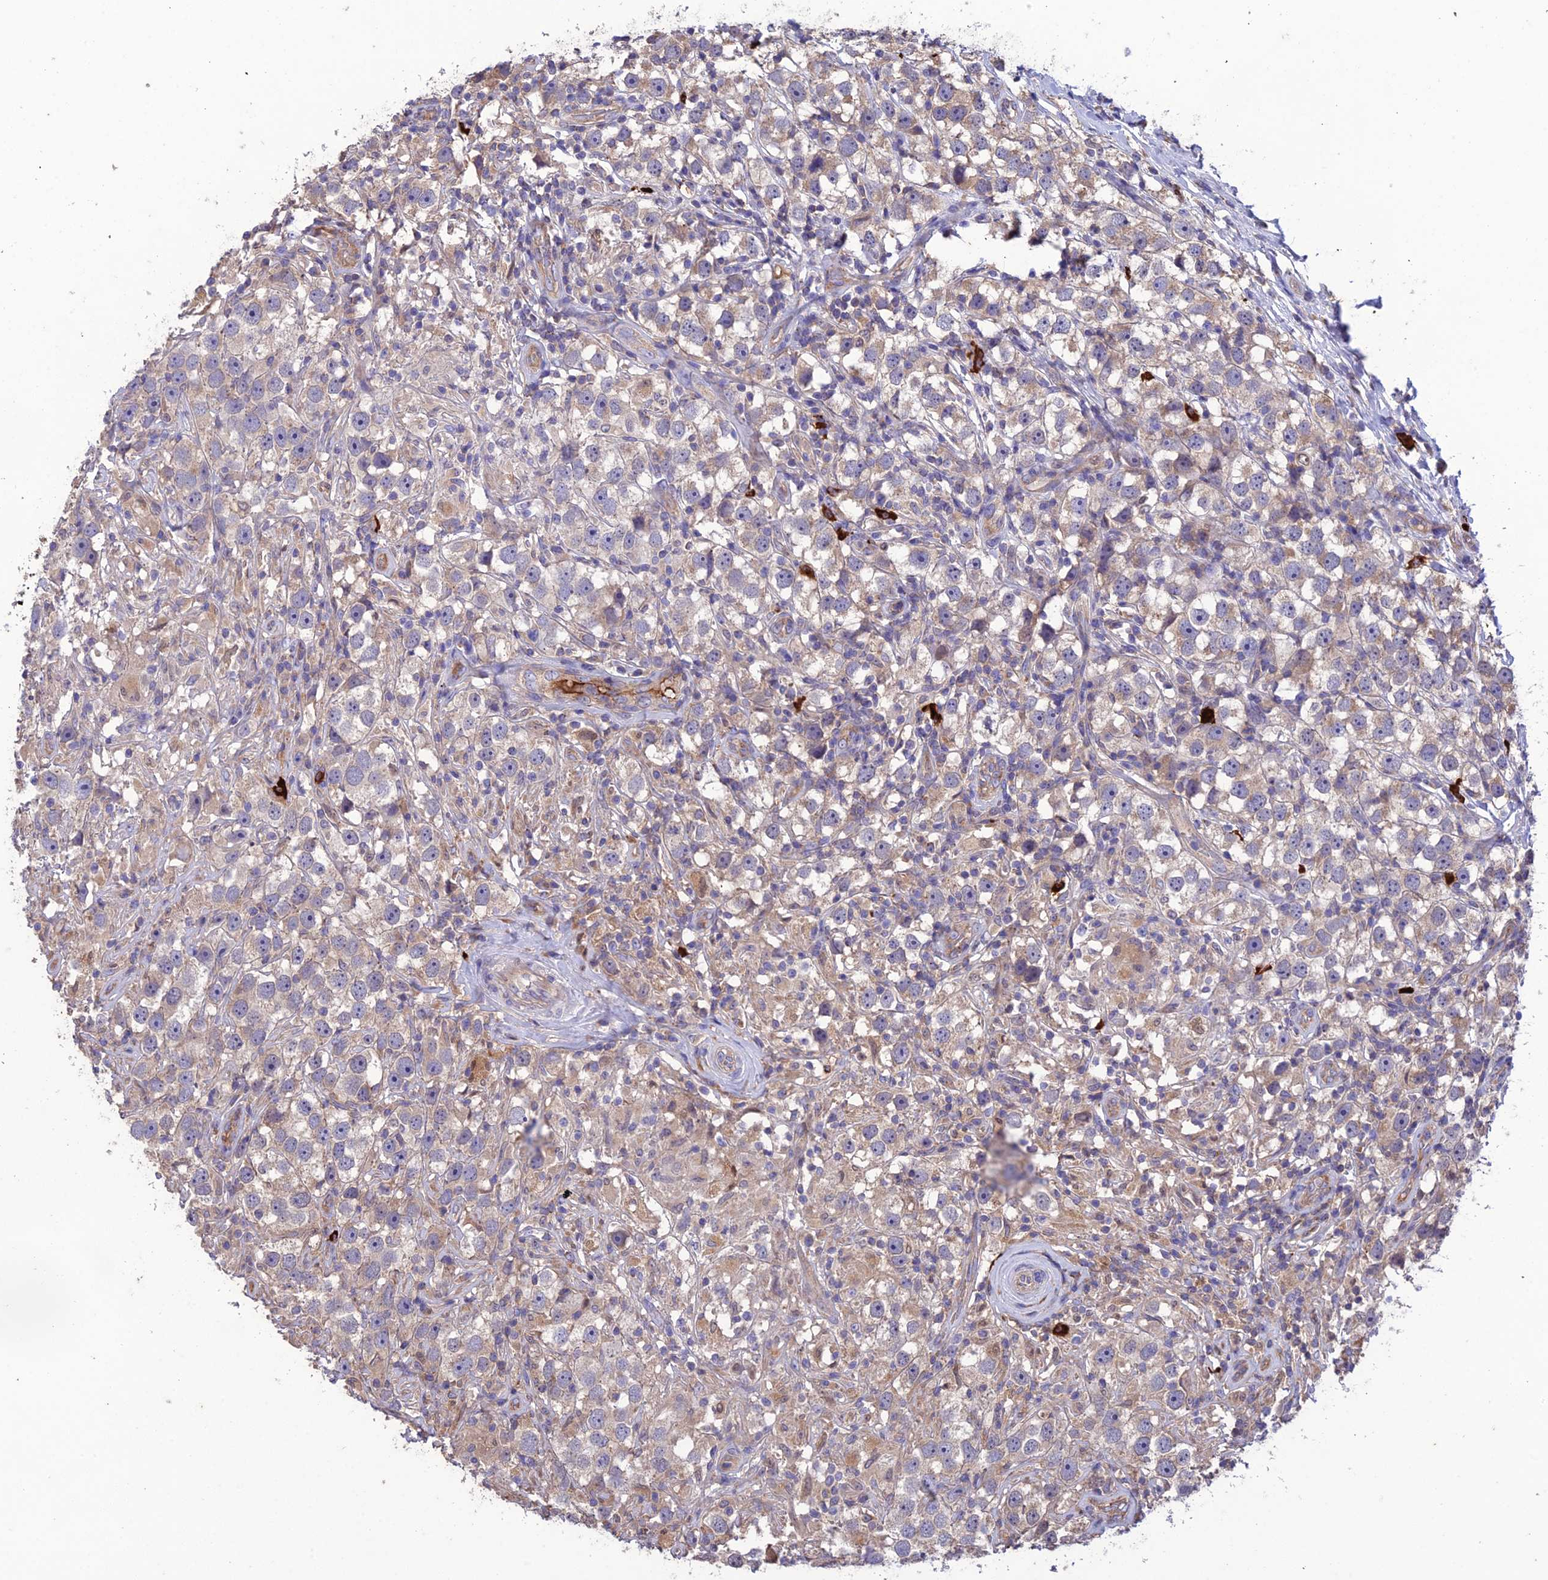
{"staining": {"intensity": "moderate", "quantity": "<25%", "location": "cytoplasmic/membranous"}, "tissue": "testis cancer", "cell_type": "Tumor cells", "image_type": "cancer", "snomed": [{"axis": "morphology", "description": "Seminoma, NOS"}, {"axis": "topography", "description": "Testis"}], "caption": "Protein expression analysis of human testis cancer (seminoma) reveals moderate cytoplasmic/membranous positivity in approximately <25% of tumor cells.", "gene": "MIOS", "patient": {"sex": "male", "age": 49}}